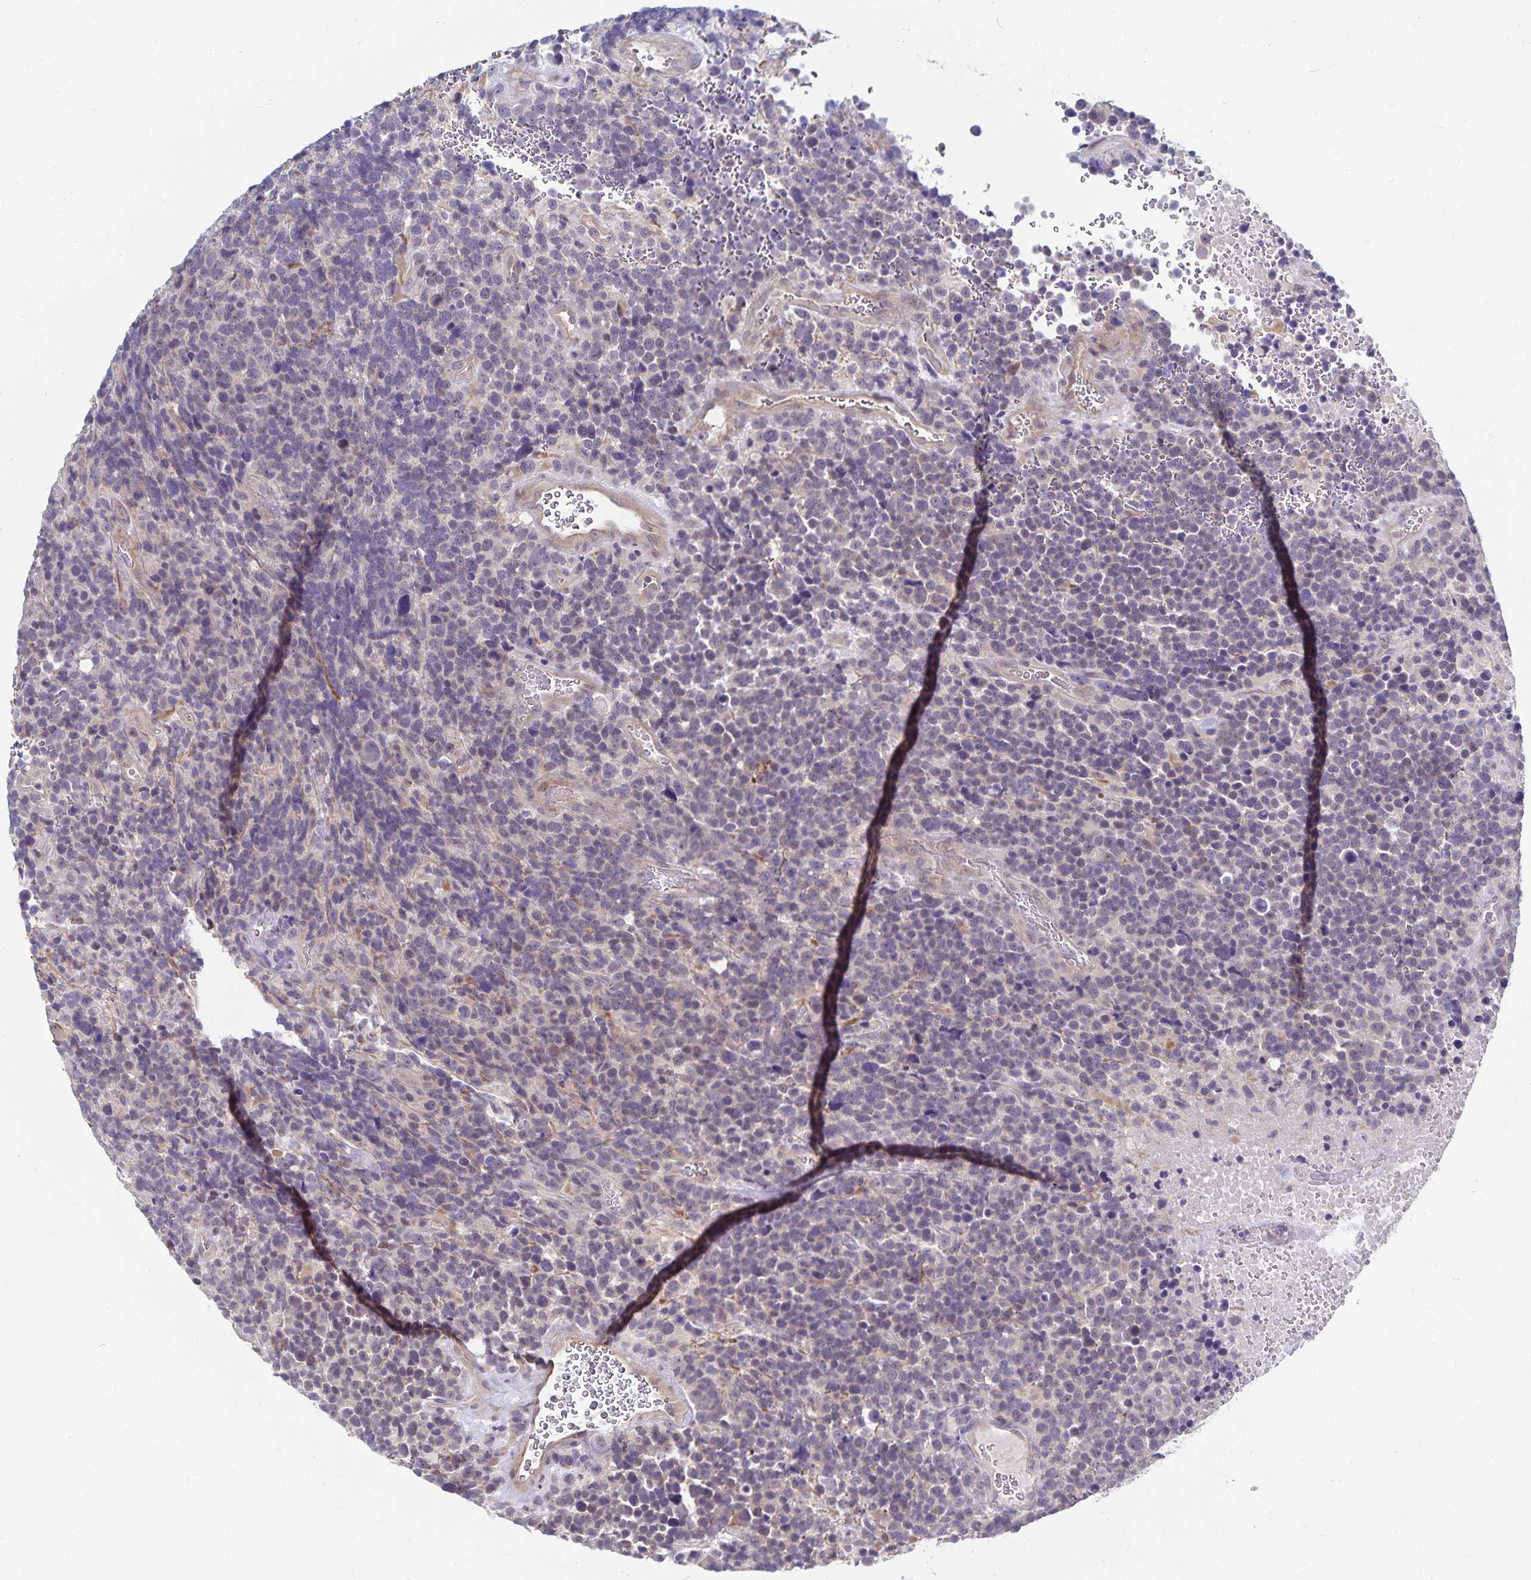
{"staining": {"intensity": "negative", "quantity": "none", "location": "none"}, "tissue": "glioma", "cell_type": "Tumor cells", "image_type": "cancer", "snomed": [{"axis": "morphology", "description": "Glioma, malignant, High grade"}, {"axis": "topography", "description": "Brain"}], "caption": "The histopathology image demonstrates no staining of tumor cells in malignant glioma (high-grade).", "gene": "CDKN2B", "patient": {"sex": "male", "age": 33}}